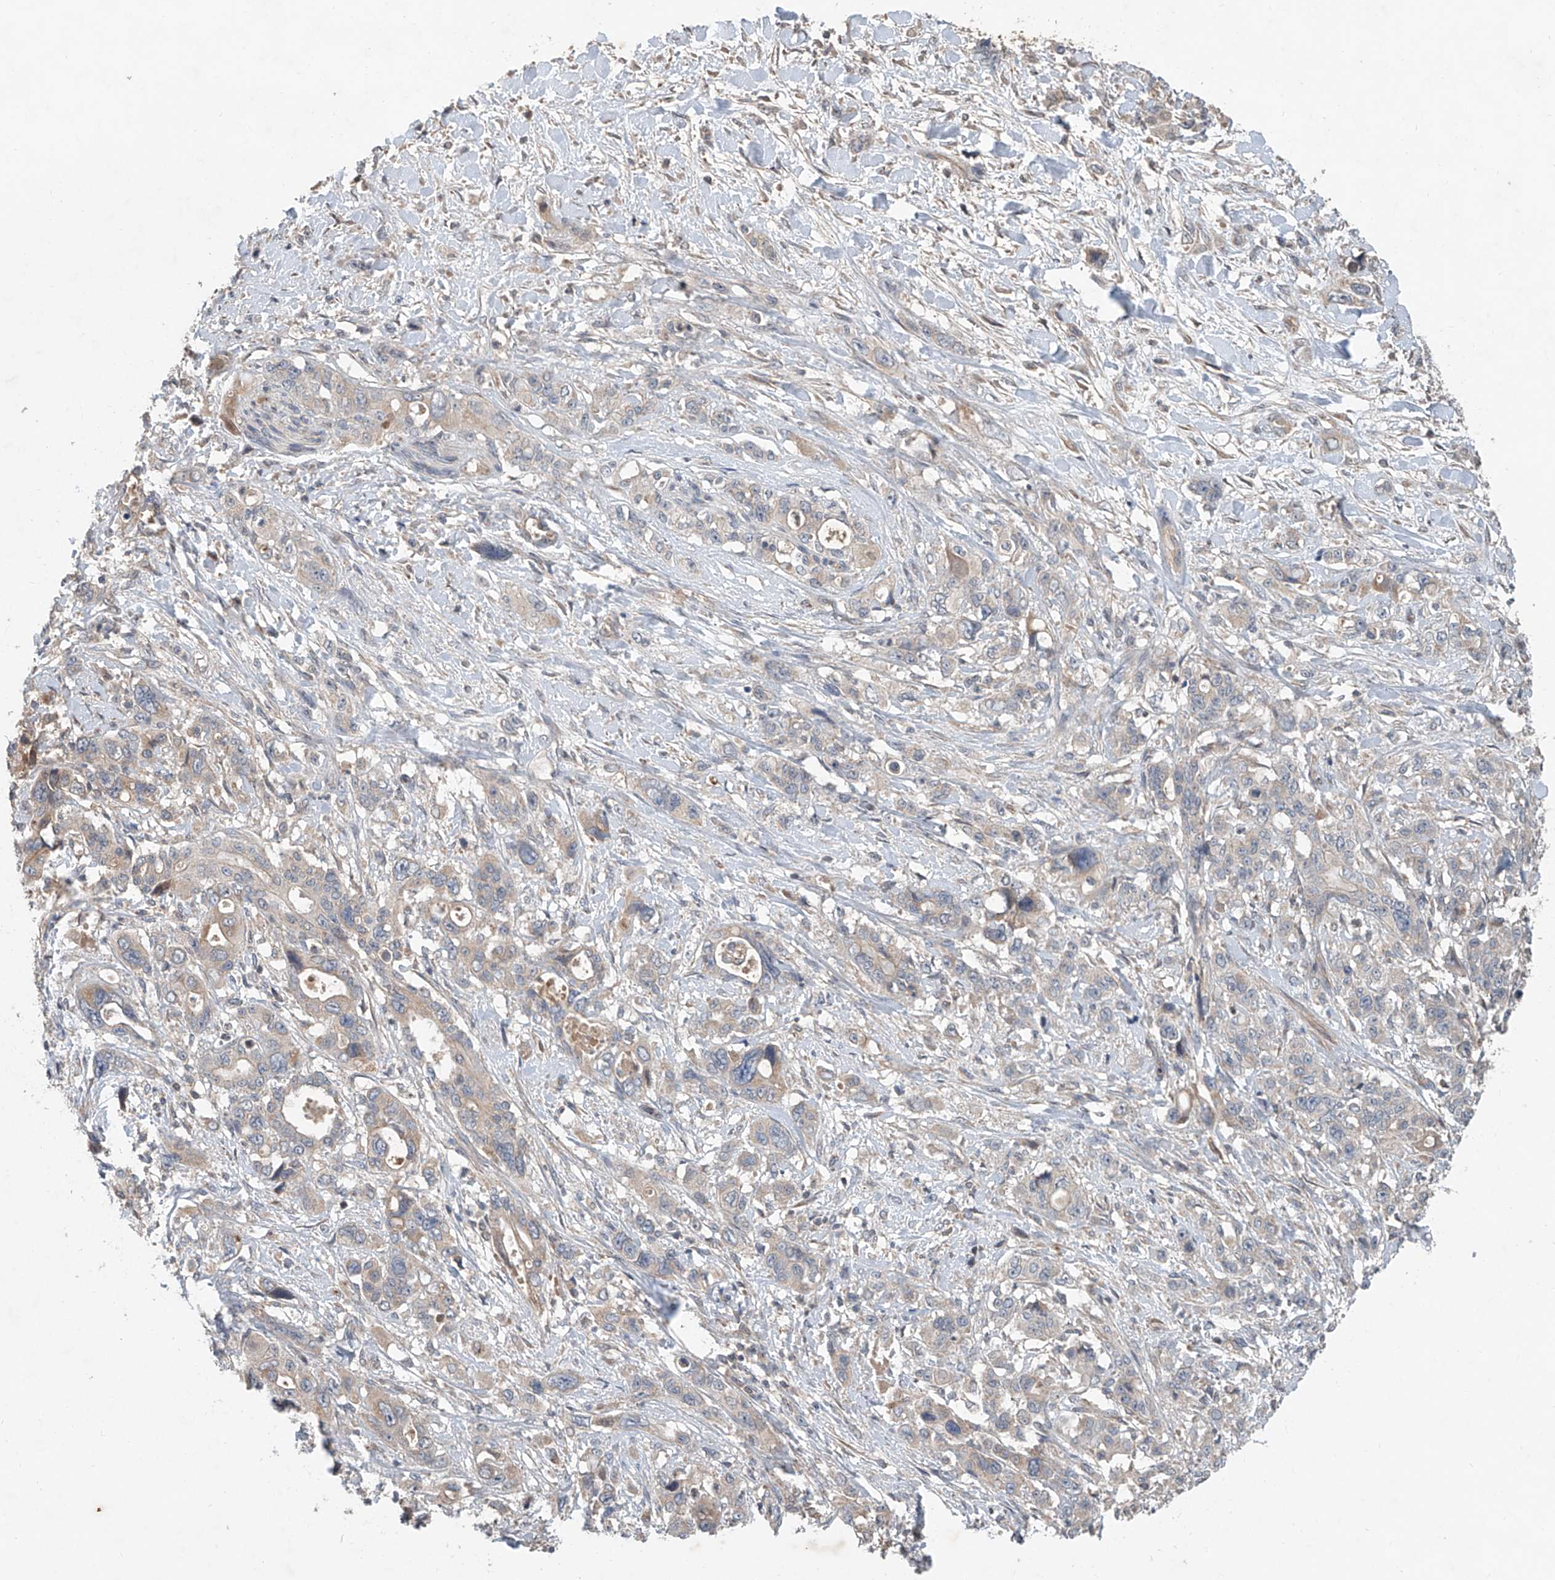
{"staining": {"intensity": "weak", "quantity": "<25%", "location": "cytoplasmic/membranous"}, "tissue": "pancreatic cancer", "cell_type": "Tumor cells", "image_type": "cancer", "snomed": [{"axis": "morphology", "description": "Adenocarcinoma, NOS"}, {"axis": "topography", "description": "Pancreas"}], "caption": "Tumor cells show no significant expression in pancreatic cancer (adenocarcinoma). Nuclei are stained in blue.", "gene": "ADAM23", "patient": {"sex": "male", "age": 46}}